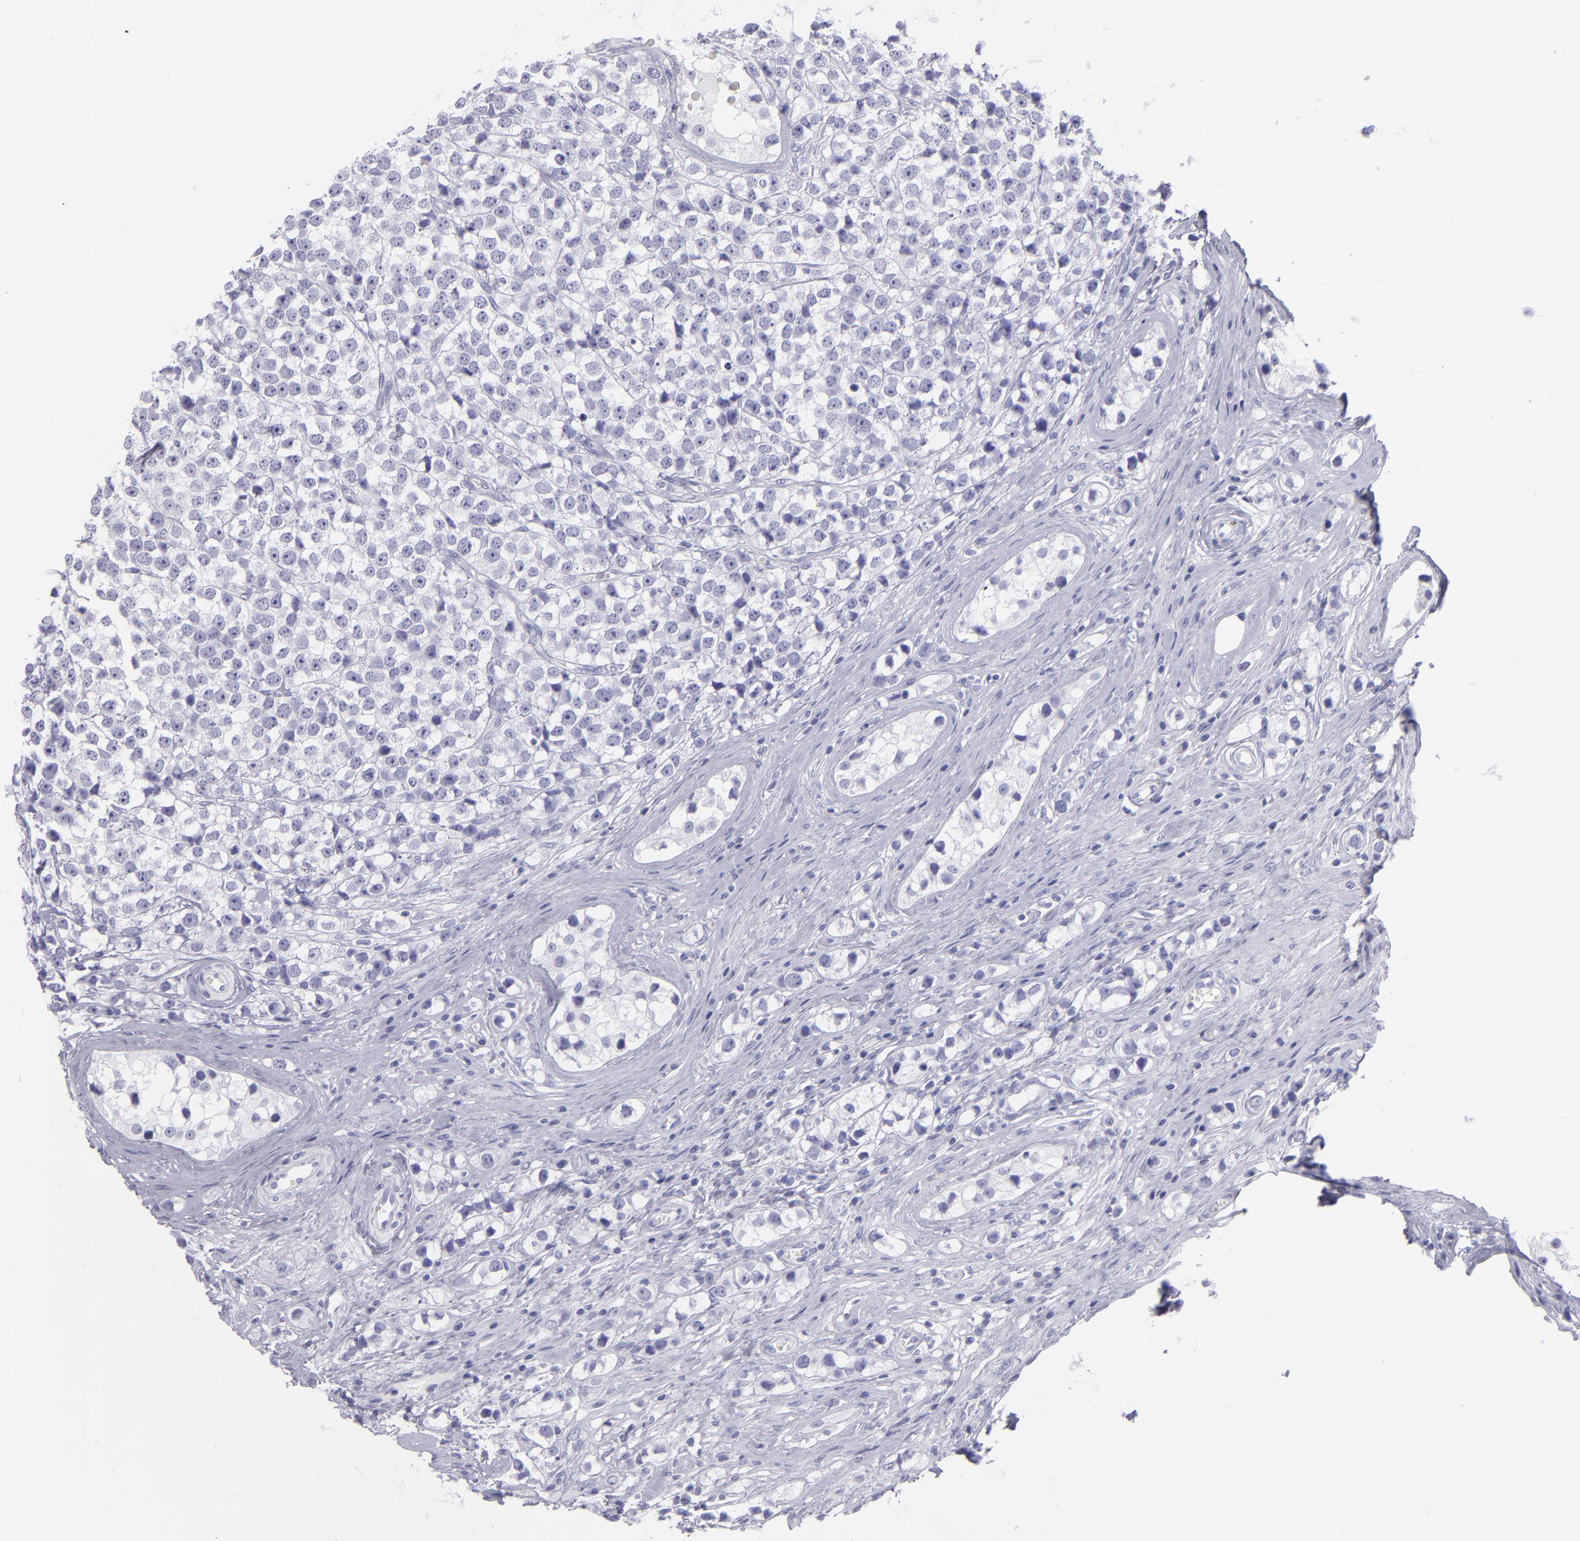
{"staining": {"intensity": "negative", "quantity": "none", "location": "none"}, "tissue": "testis cancer", "cell_type": "Tumor cells", "image_type": "cancer", "snomed": [{"axis": "morphology", "description": "Seminoma, NOS"}, {"axis": "topography", "description": "Testis"}], "caption": "An image of seminoma (testis) stained for a protein reveals no brown staining in tumor cells.", "gene": "CD82", "patient": {"sex": "male", "age": 25}}